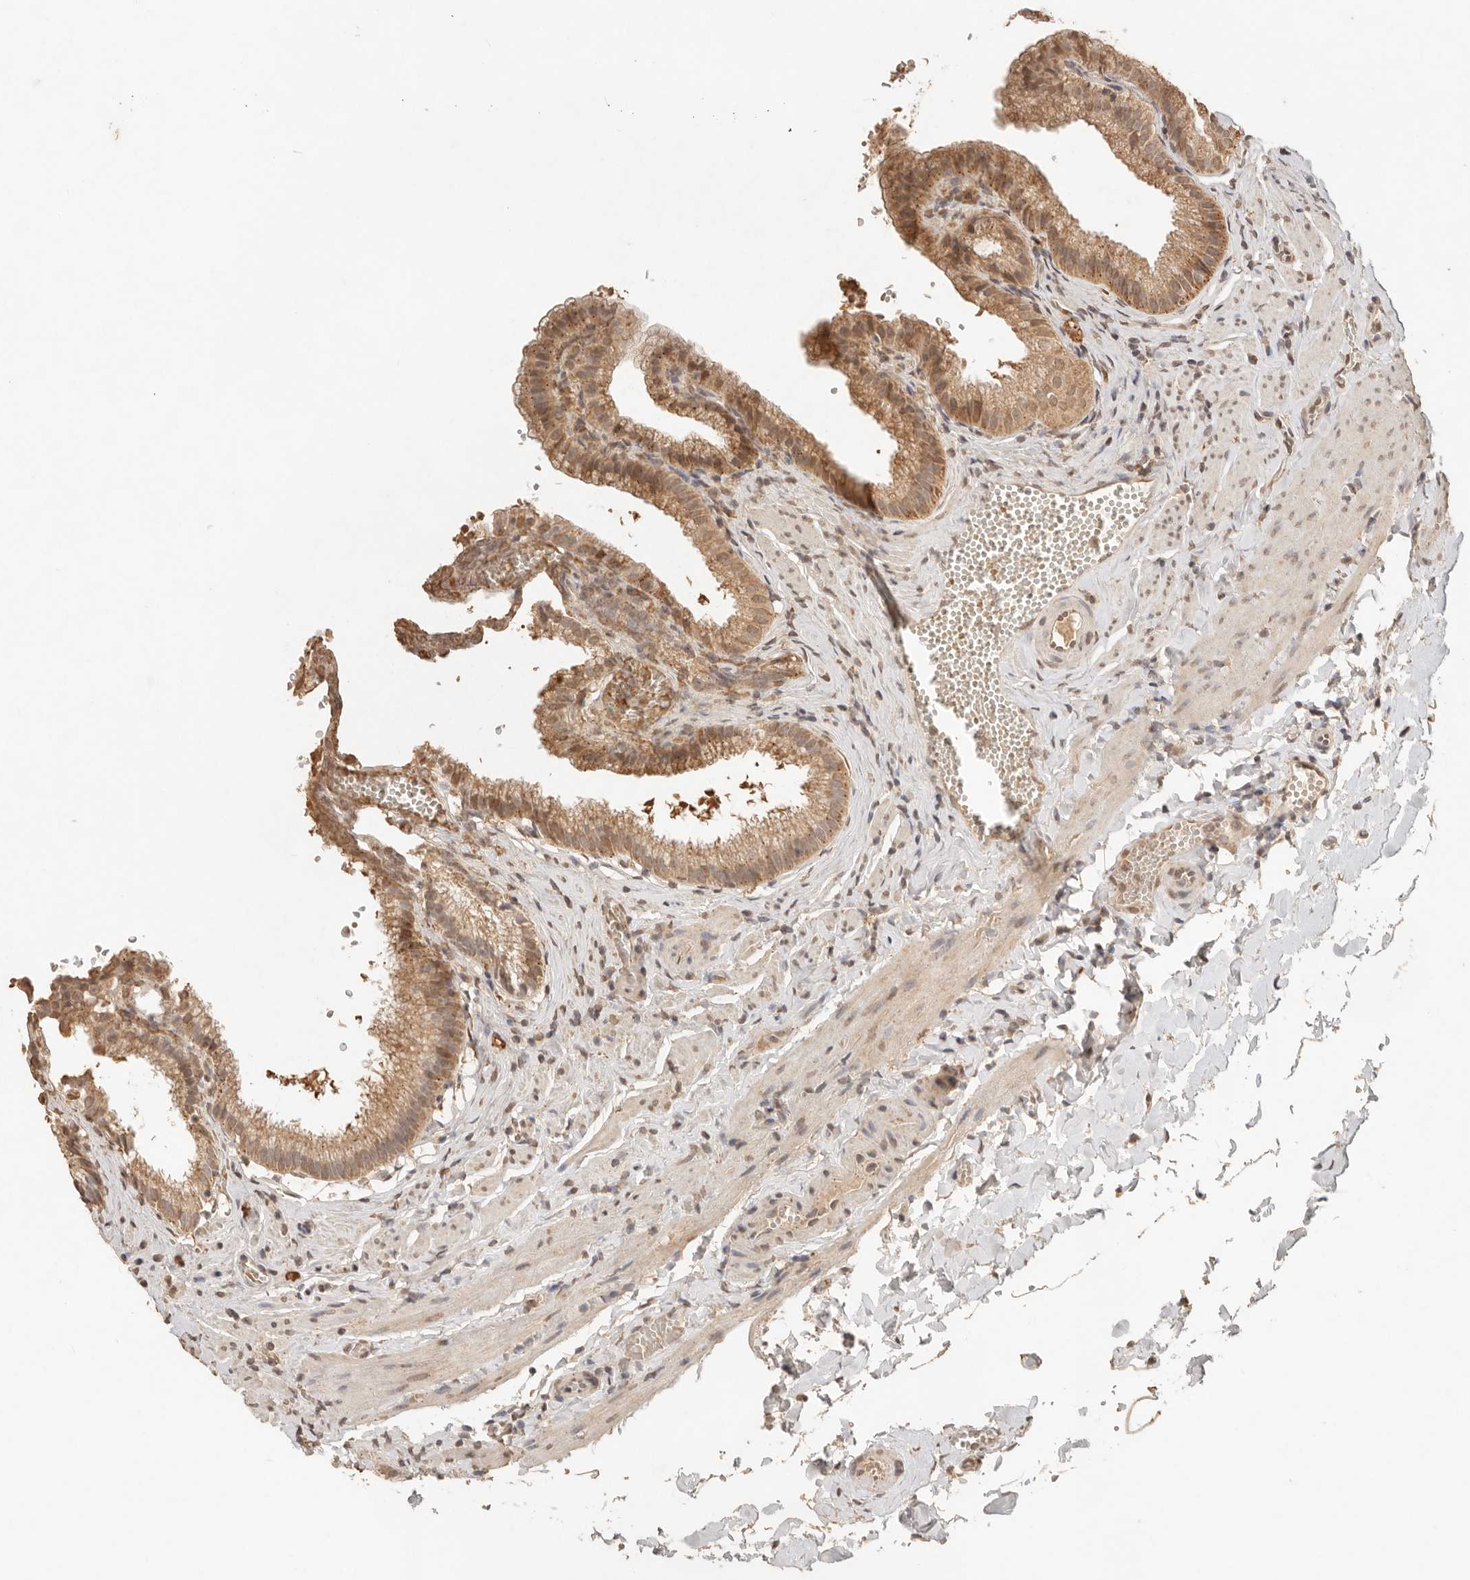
{"staining": {"intensity": "moderate", "quantity": ">75%", "location": "cytoplasmic/membranous,nuclear"}, "tissue": "gallbladder", "cell_type": "Glandular cells", "image_type": "normal", "snomed": [{"axis": "morphology", "description": "Normal tissue, NOS"}, {"axis": "topography", "description": "Gallbladder"}], "caption": "DAB (3,3'-diaminobenzidine) immunohistochemical staining of benign human gallbladder shows moderate cytoplasmic/membranous,nuclear protein expression in approximately >75% of glandular cells.", "gene": "LMO4", "patient": {"sex": "male", "age": 38}}